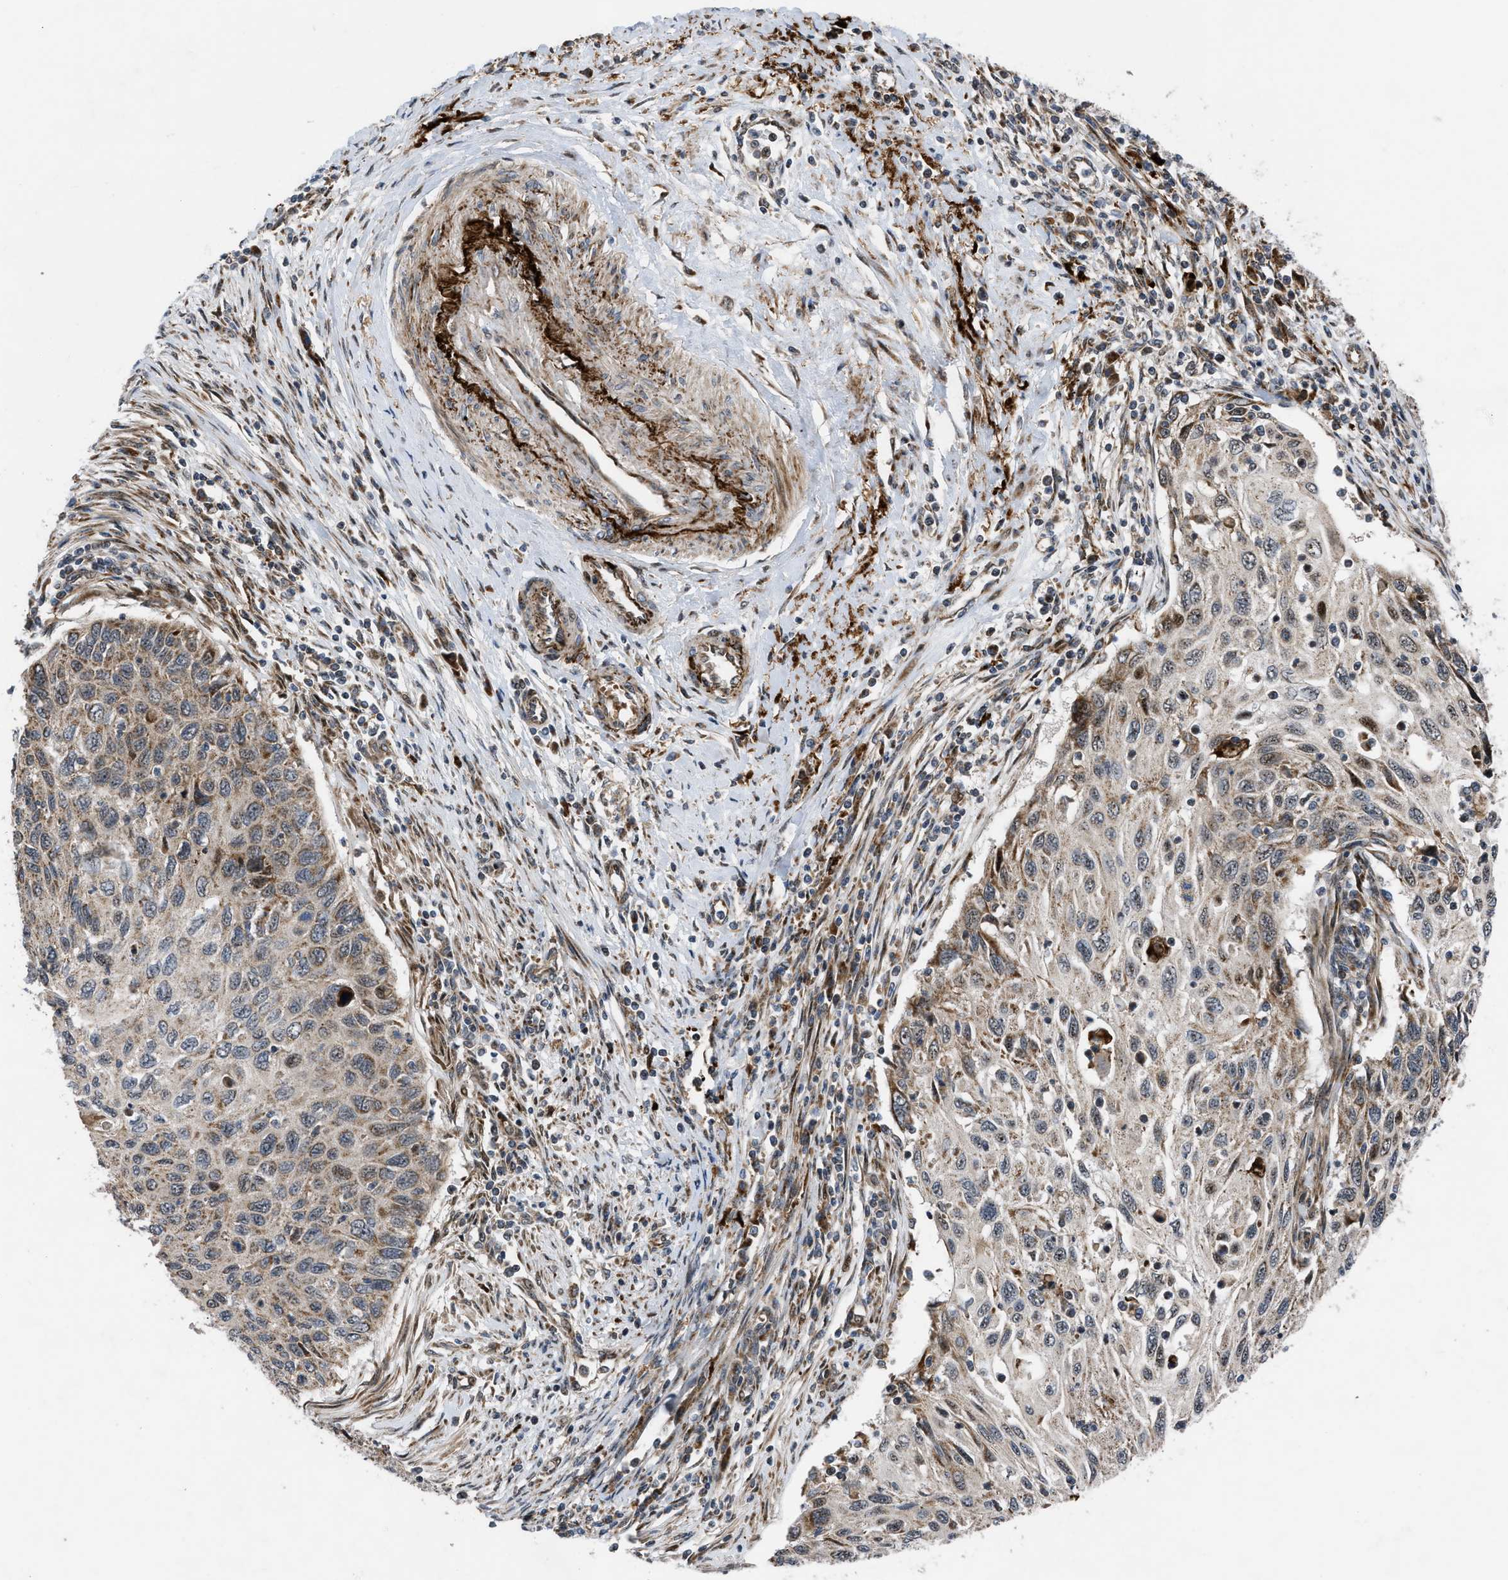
{"staining": {"intensity": "weak", "quantity": ">75%", "location": "cytoplasmic/membranous"}, "tissue": "cervical cancer", "cell_type": "Tumor cells", "image_type": "cancer", "snomed": [{"axis": "morphology", "description": "Squamous cell carcinoma, NOS"}, {"axis": "topography", "description": "Cervix"}], "caption": "Protein expression analysis of cervical squamous cell carcinoma exhibits weak cytoplasmic/membranous positivity in about >75% of tumor cells.", "gene": "AP3M2", "patient": {"sex": "female", "age": 70}}